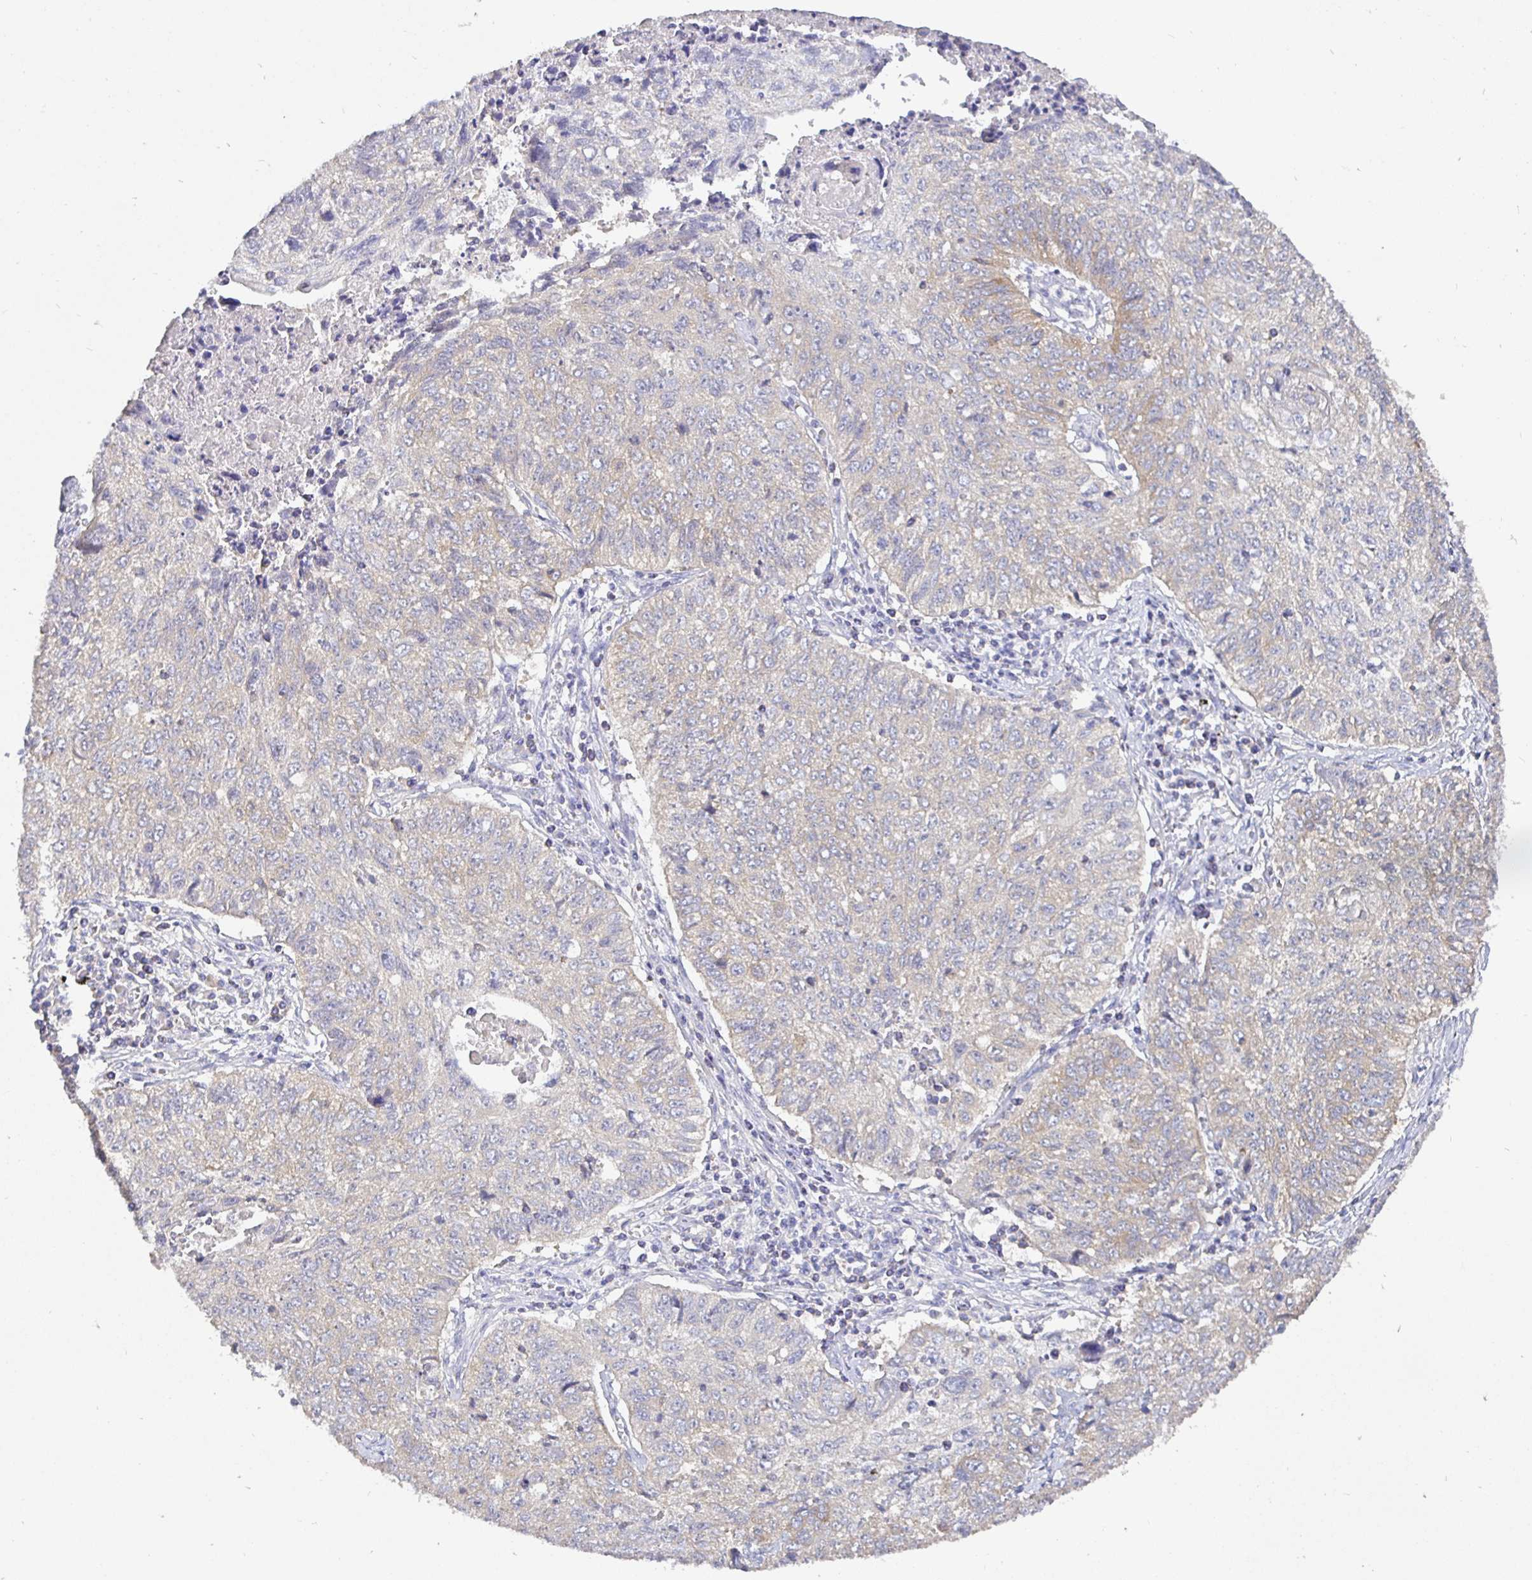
{"staining": {"intensity": "negative", "quantity": "none", "location": "none"}, "tissue": "lung cancer", "cell_type": "Tumor cells", "image_type": "cancer", "snomed": [{"axis": "morphology", "description": "Normal morphology"}, {"axis": "morphology", "description": "Aneuploidy"}, {"axis": "morphology", "description": "Squamous cell carcinoma, NOS"}, {"axis": "topography", "description": "Lymph node"}, {"axis": "topography", "description": "Lung"}], "caption": "High magnification brightfield microscopy of squamous cell carcinoma (lung) stained with DAB (3,3'-diaminobenzidine) (brown) and counterstained with hematoxylin (blue): tumor cells show no significant expression. Nuclei are stained in blue.", "gene": "KIF21A", "patient": {"sex": "female", "age": 76}}